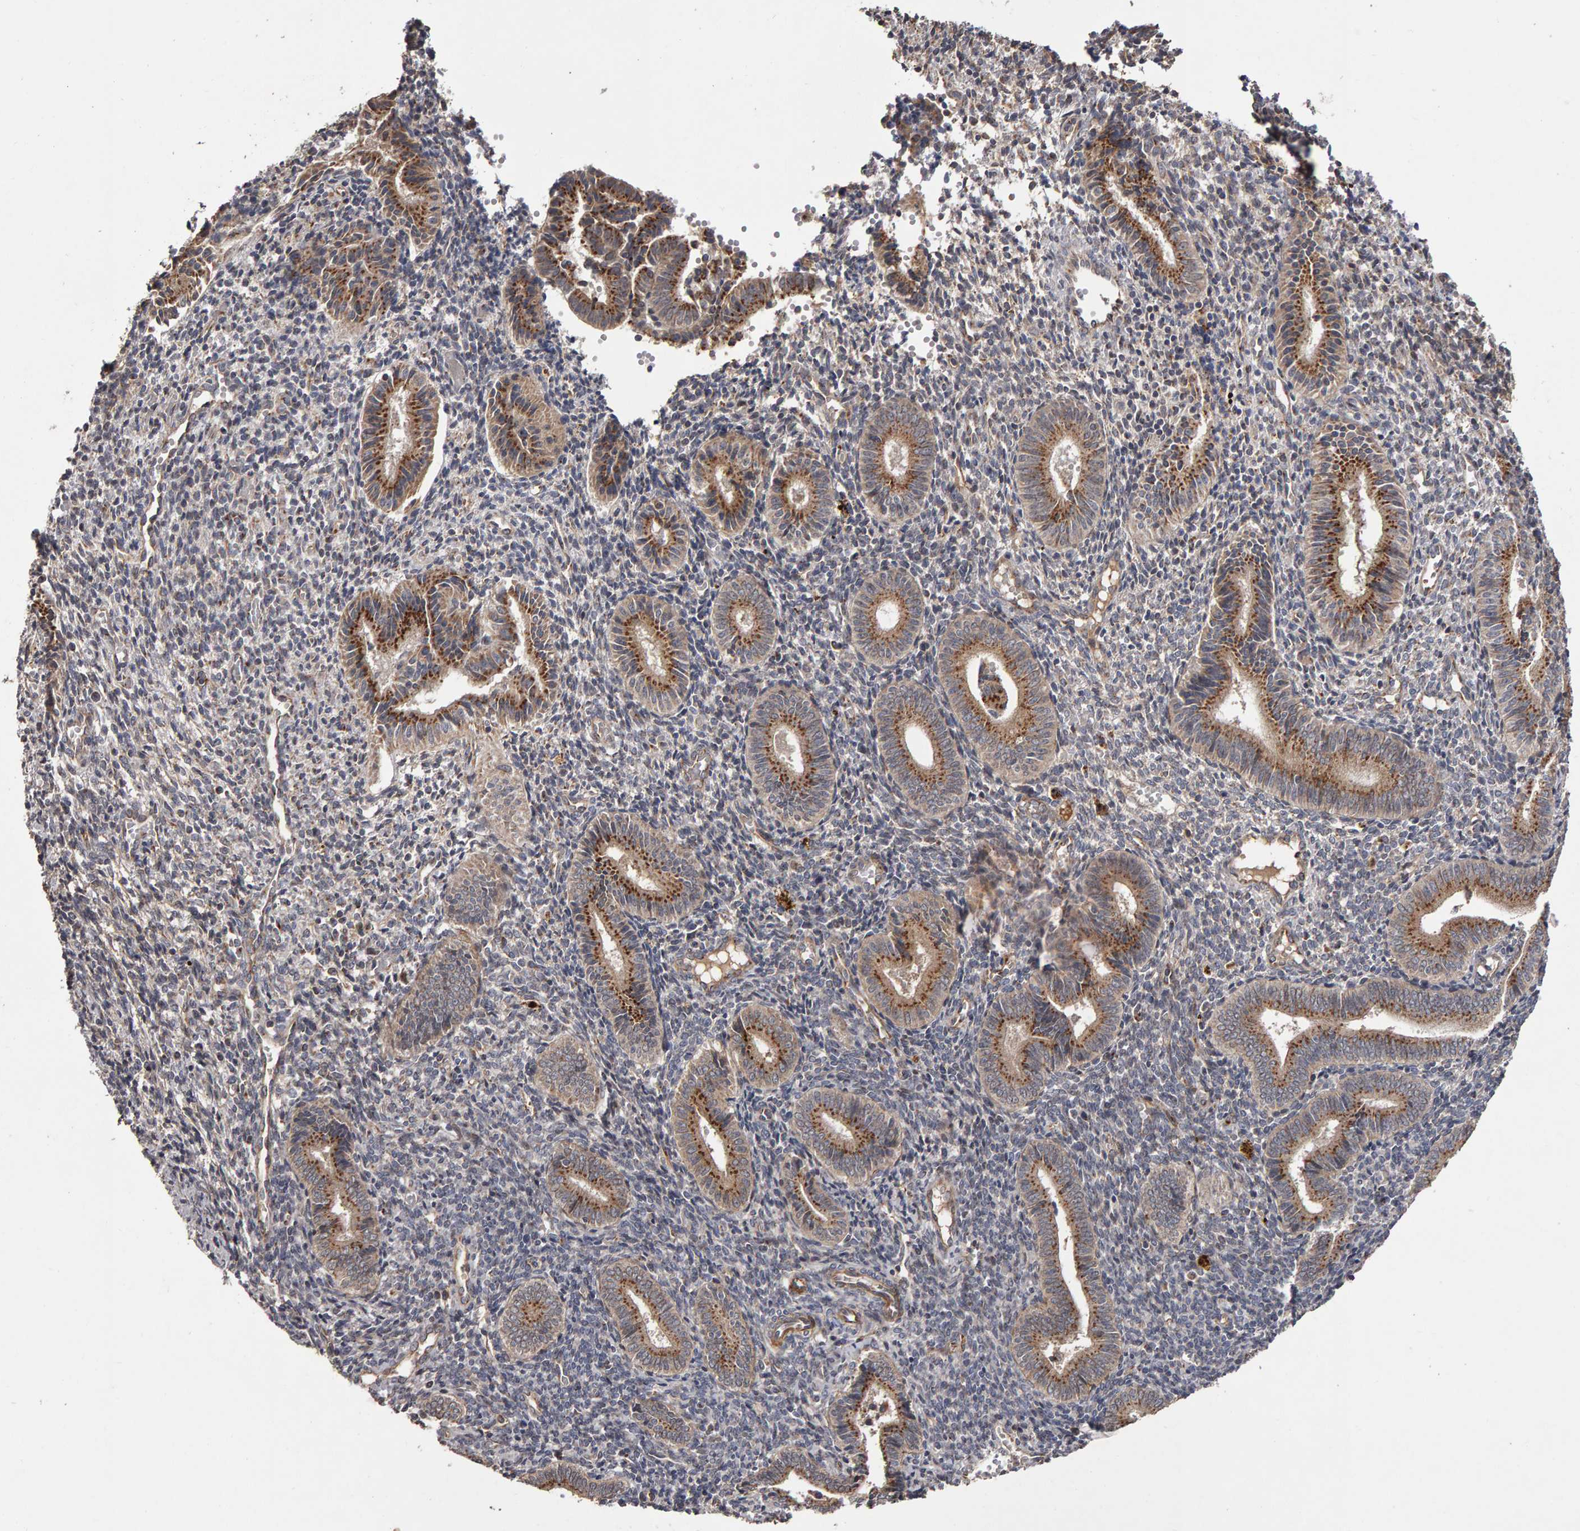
{"staining": {"intensity": "negative", "quantity": "none", "location": "none"}, "tissue": "endometrium", "cell_type": "Cells in endometrial stroma", "image_type": "normal", "snomed": [{"axis": "morphology", "description": "Normal tissue, NOS"}, {"axis": "topography", "description": "Uterus"}, {"axis": "topography", "description": "Endometrium"}], "caption": "Micrograph shows no protein staining in cells in endometrial stroma of normal endometrium. (DAB (3,3'-diaminobenzidine) immunohistochemistry visualized using brightfield microscopy, high magnification).", "gene": "CANT1", "patient": {"sex": "female", "age": 33}}